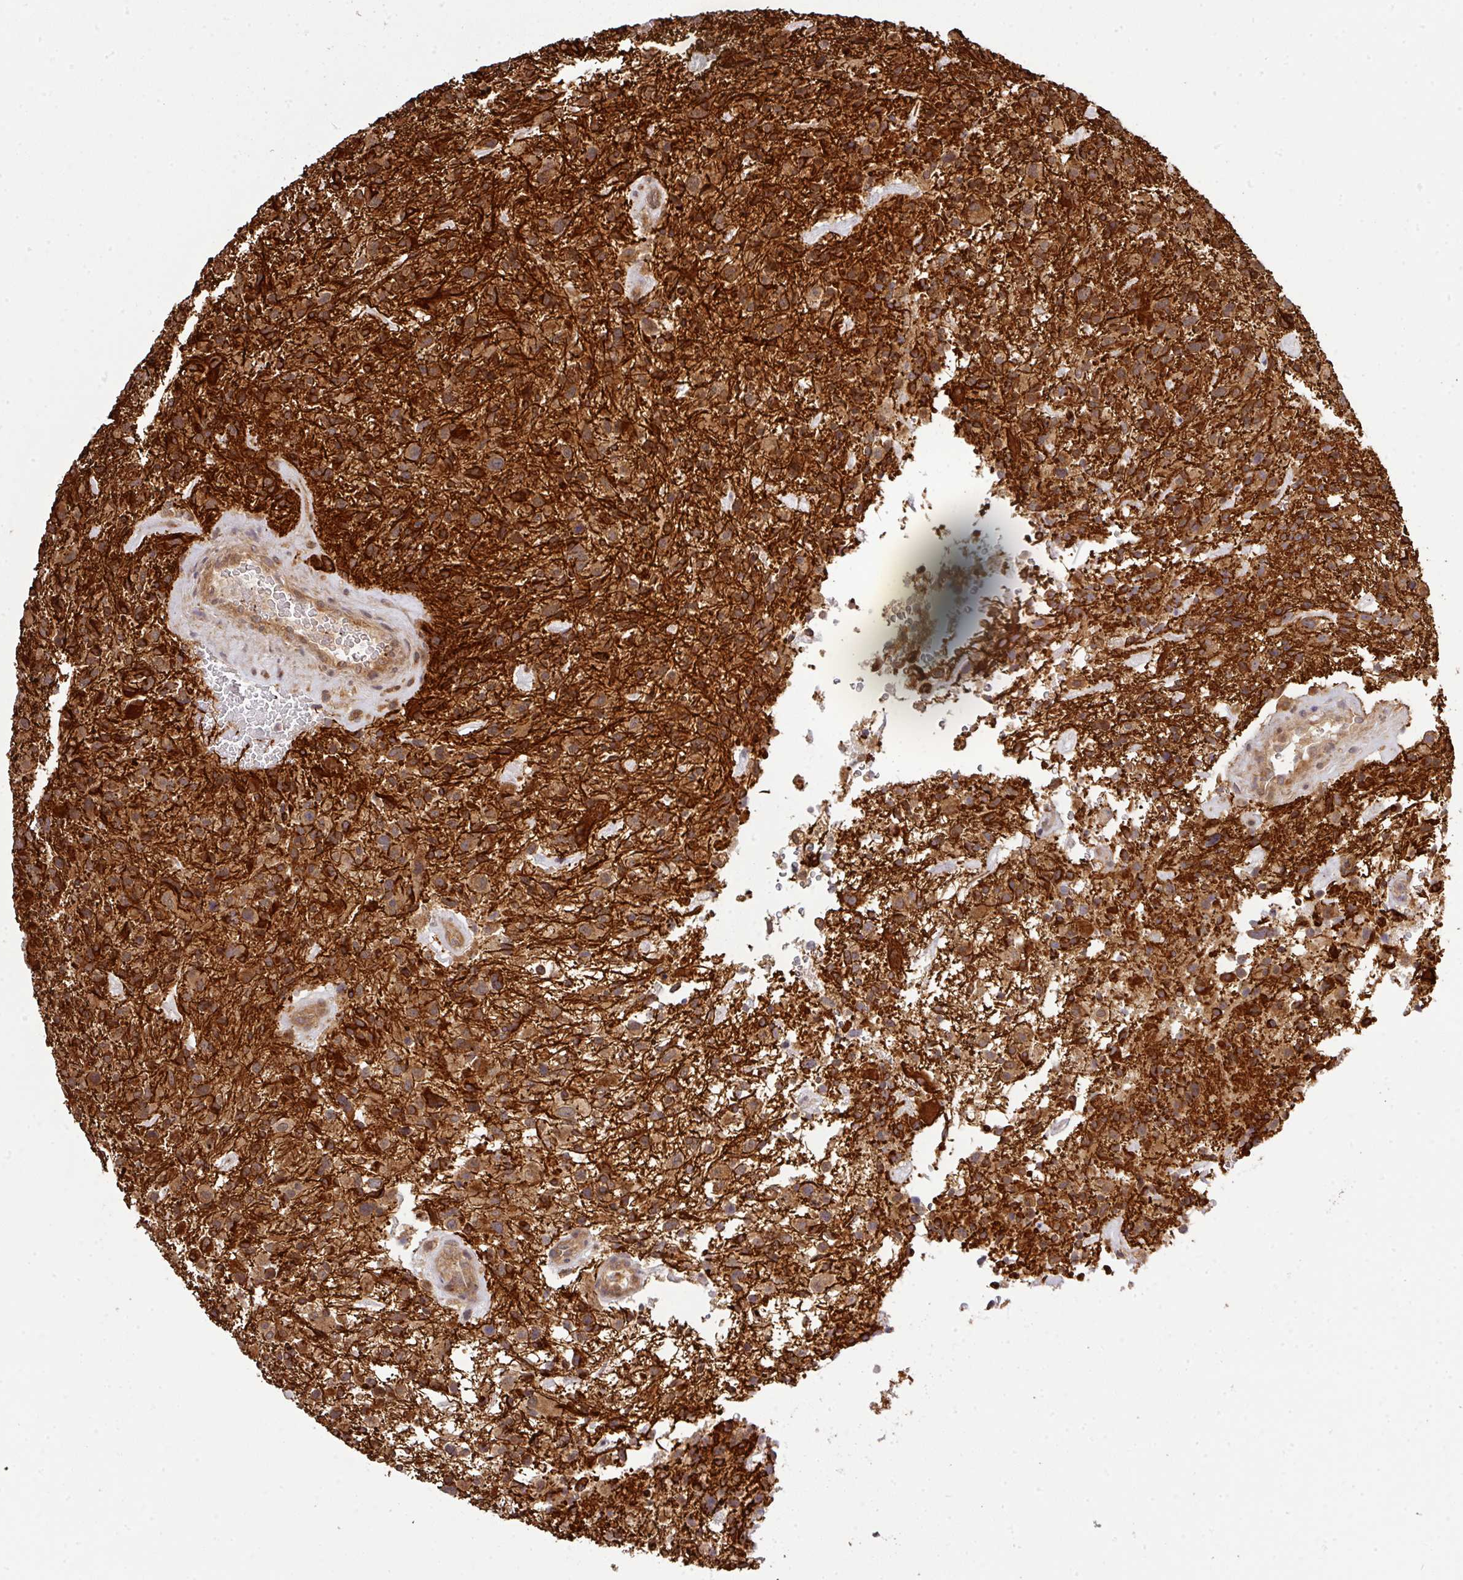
{"staining": {"intensity": "moderate", "quantity": ">75%", "location": "cytoplasmic/membranous"}, "tissue": "glioma", "cell_type": "Tumor cells", "image_type": "cancer", "snomed": [{"axis": "morphology", "description": "Glioma, malignant, High grade"}, {"axis": "topography", "description": "Brain"}], "caption": "An image of human glioma stained for a protein demonstrates moderate cytoplasmic/membranous brown staining in tumor cells. Using DAB (3,3'-diaminobenzidine) (brown) and hematoxylin (blue) stains, captured at high magnification using brightfield microscopy.", "gene": "ARPIN", "patient": {"sex": "male", "age": 47}}